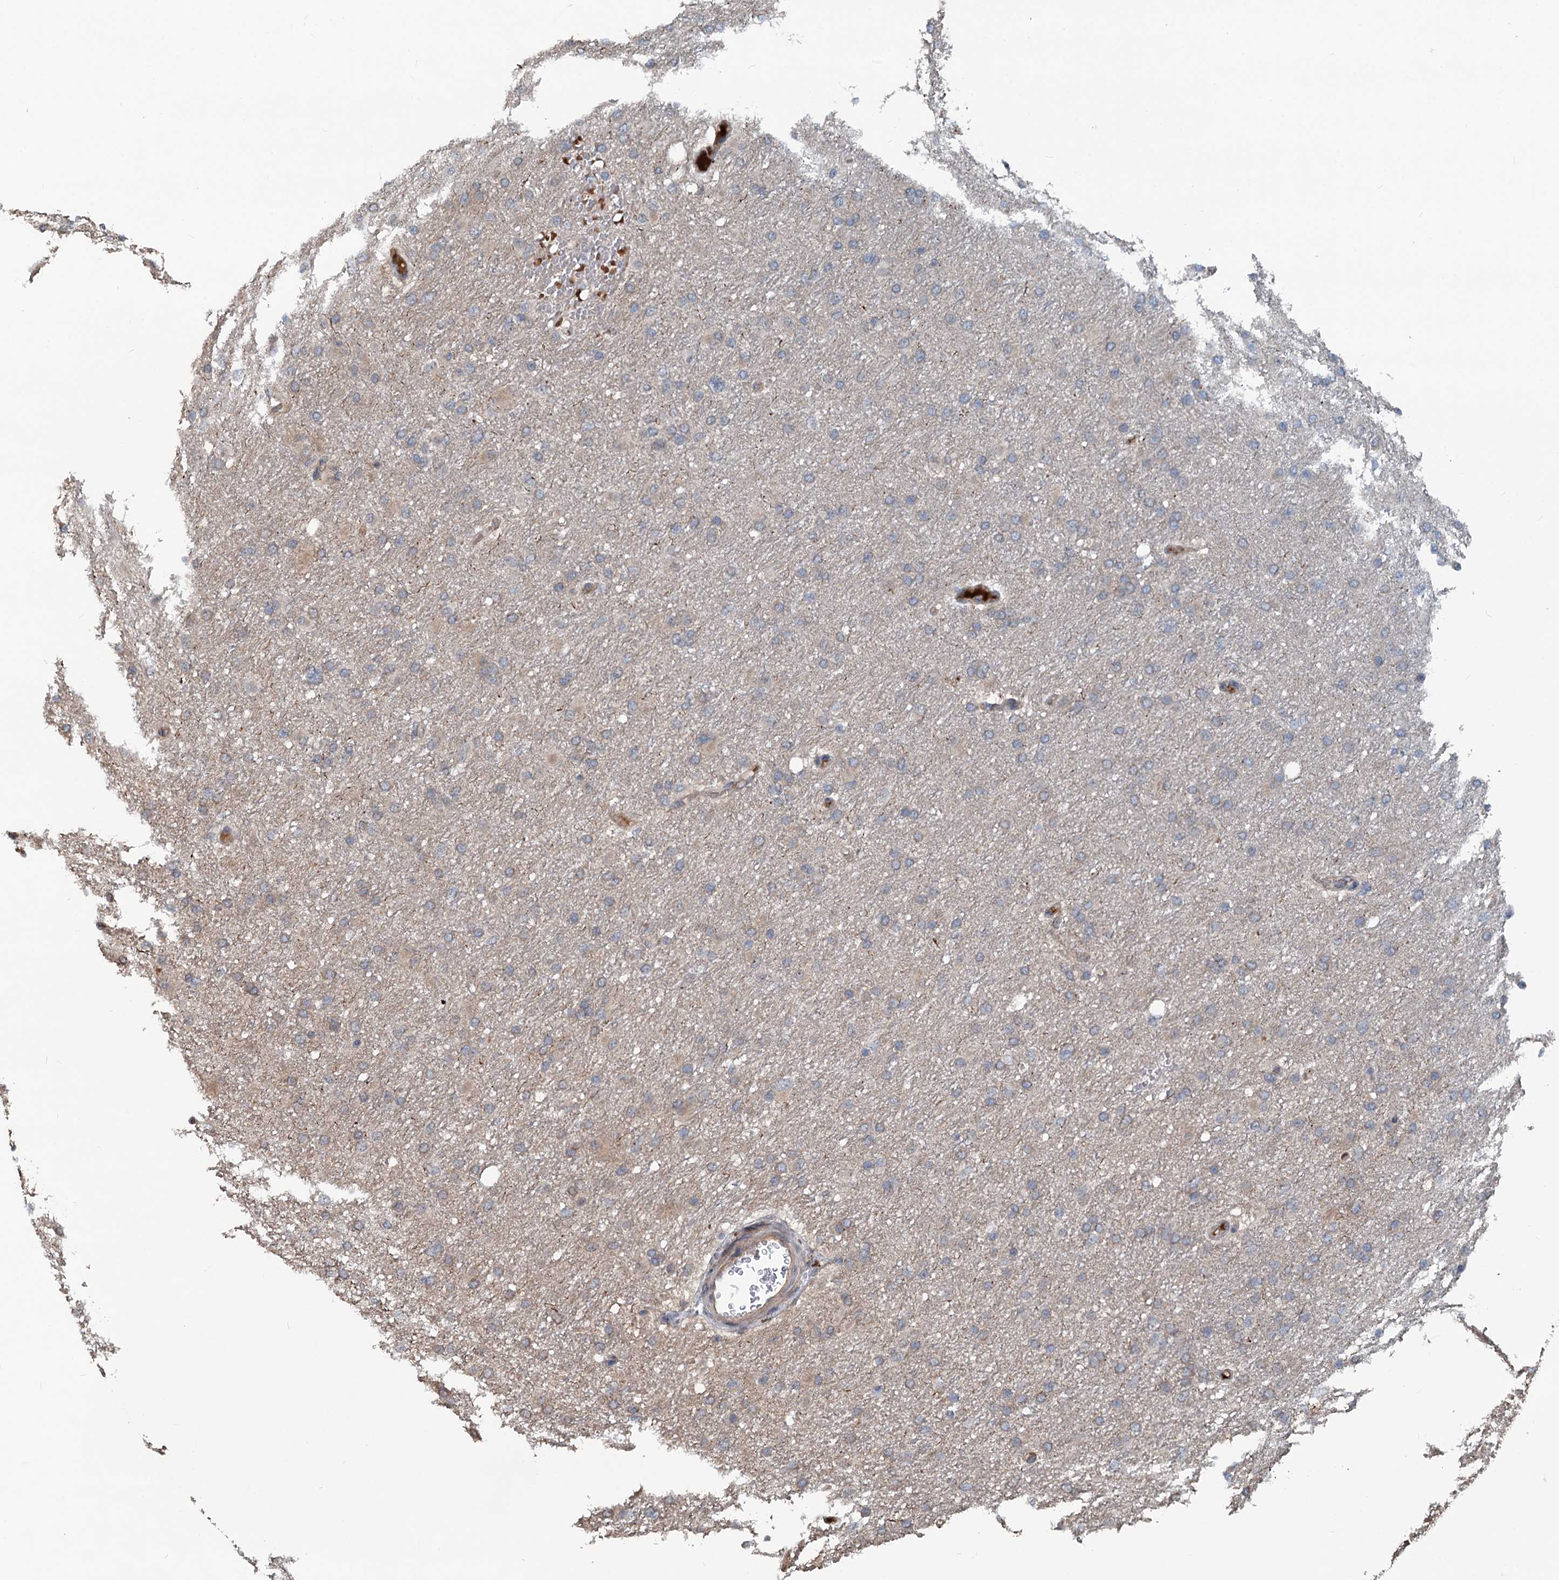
{"staining": {"intensity": "weak", "quantity": "<25%", "location": "cytoplasmic/membranous"}, "tissue": "glioma", "cell_type": "Tumor cells", "image_type": "cancer", "snomed": [{"axis": "morphology", "description": "Glioma, malignant, High grade"}, {"axis": "topography", "description": "Cerebral cortex"}], "caption": "Tumor cells are negative for brown protein staining in malignant glioma (high-grade).", "gene": "TEDC1", "patient": {"sex": "female", "age": 36}}